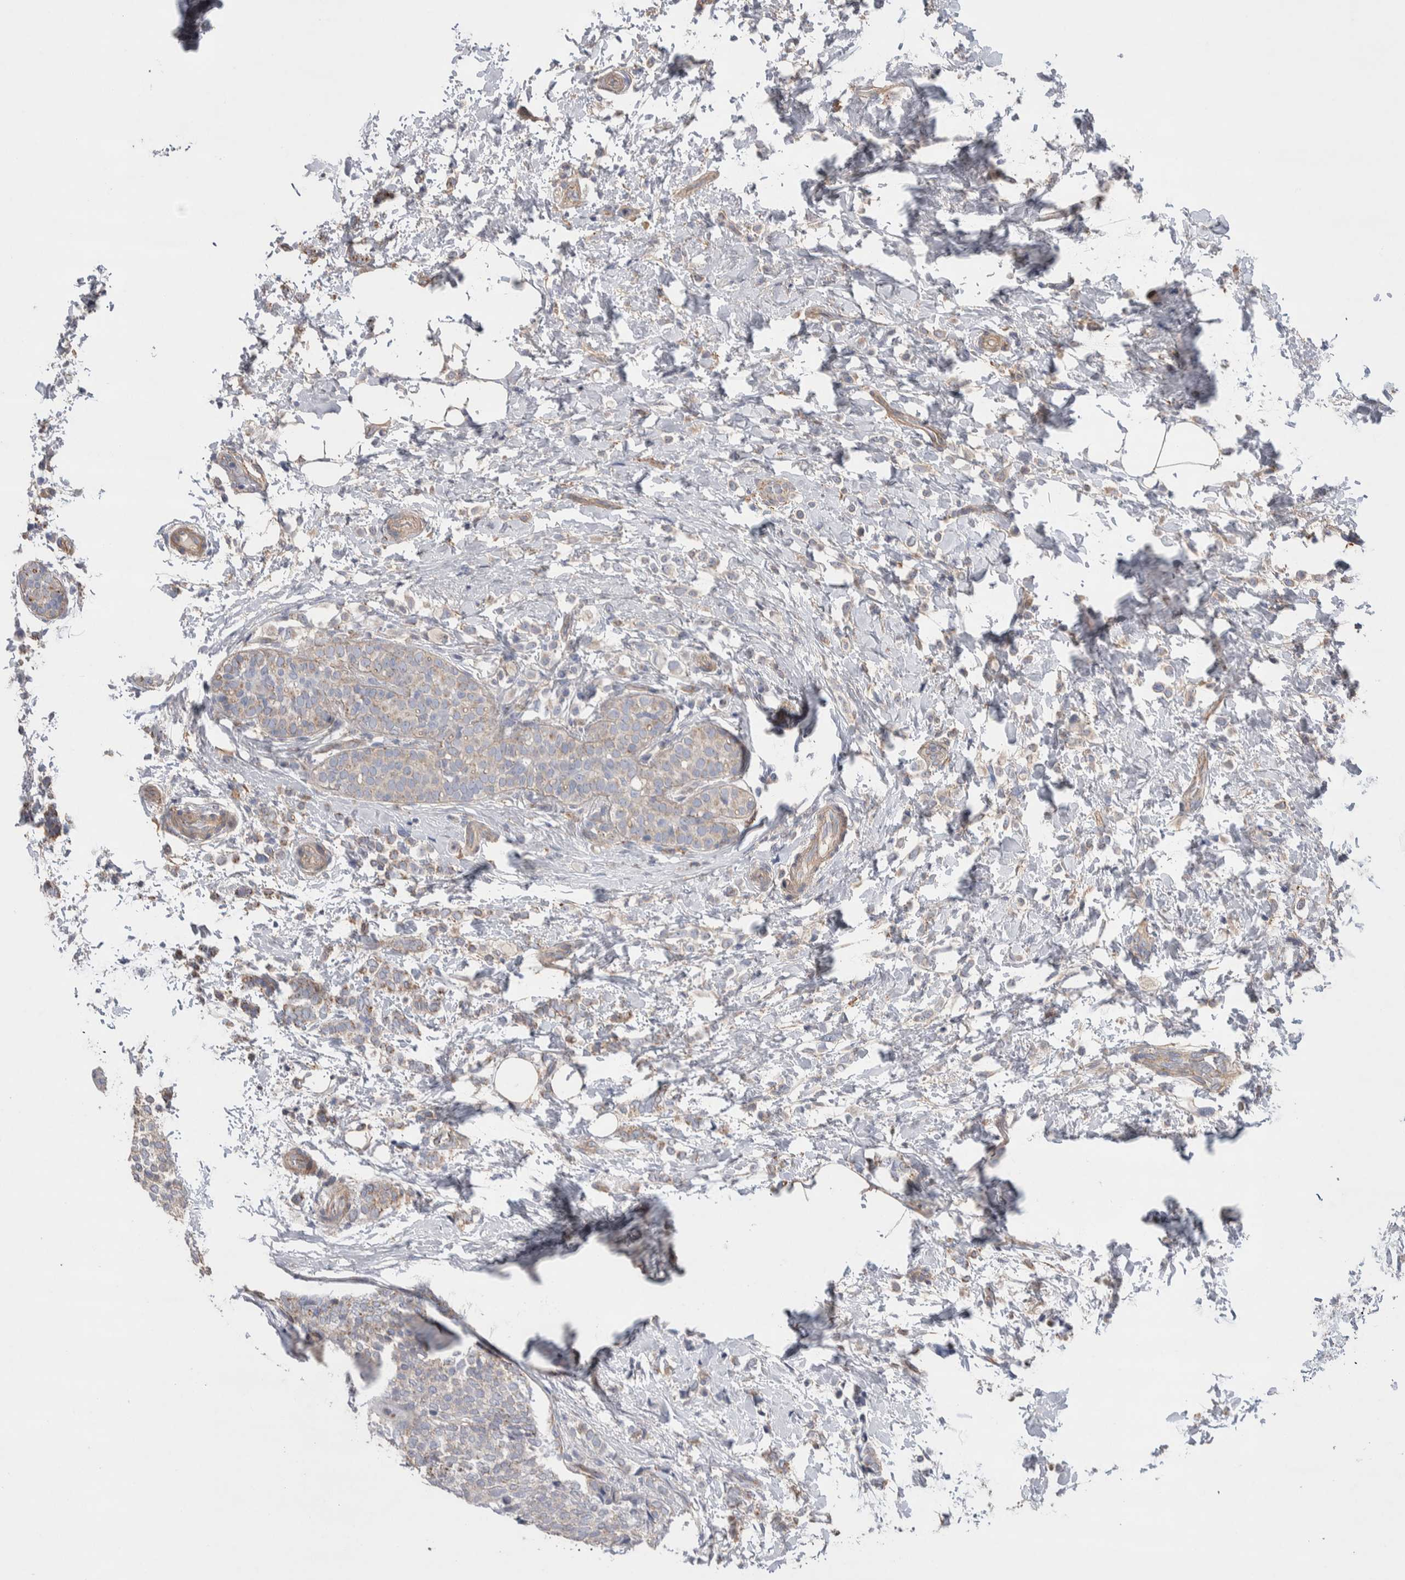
{"staining": {"intensity": "moderate", "quantity": ">75%", "location": "cytoplasmic/membranous"}, "tissue": "breast cancer", "cell_type": "Tumor cells", "image_type": "cancer", "snomed": [{"axis": "morphology", "description": "Lobular carcinoma"}, {"axis": "topography", "description": "Breast"}], "caption": "The photomicrograph shows immunohistochemical staining of breast lobular carcinoma. There is moderate cytoplasmic/membranous expression is present in about >75% of tumor cells.", "gene": "GCNA", "patient": {"sex": "female", "age": 50}}